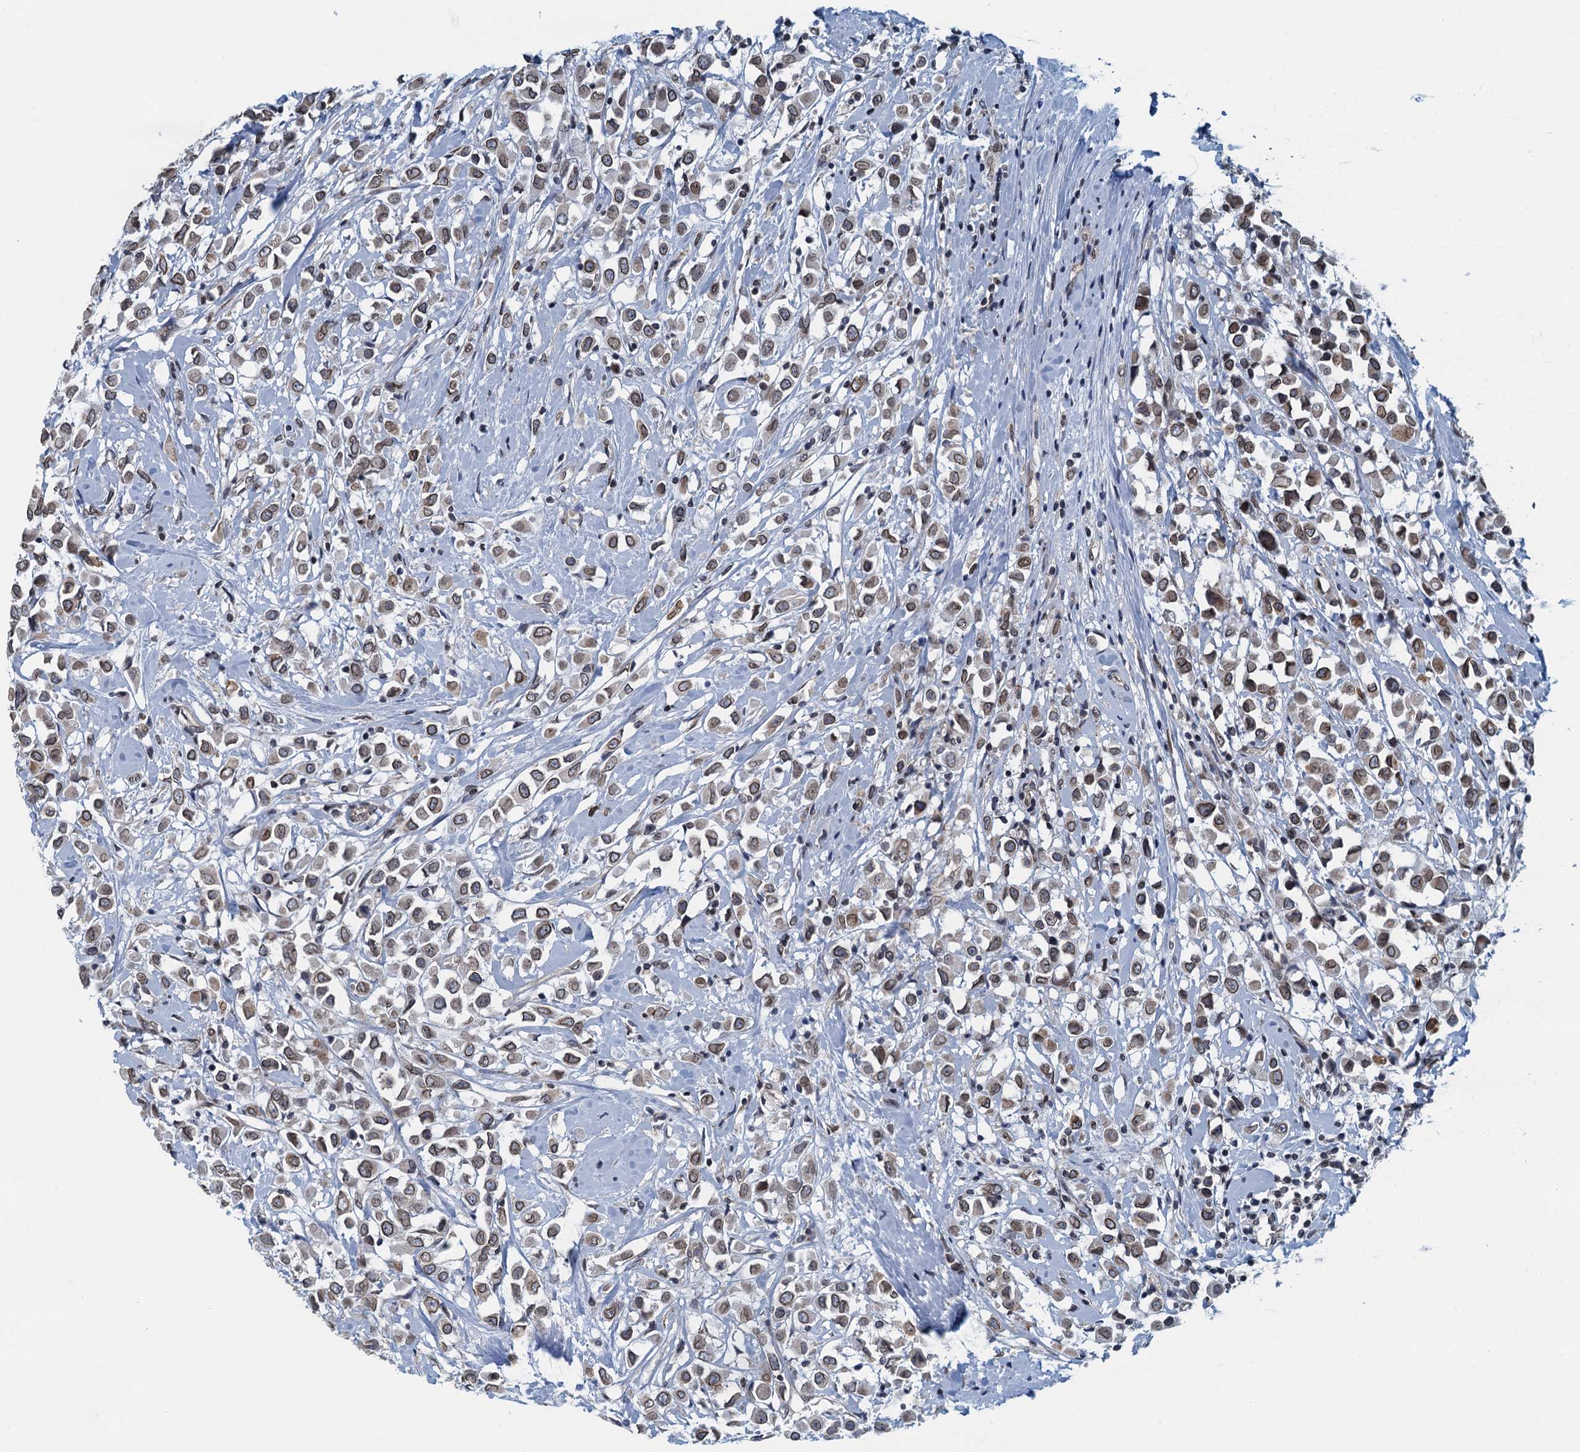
{"staining": {"intensity": "moderate", "quantity": ">75%", "location": "cytoplasmic/membranous,nuclear"}, "tissue": "breast cancer", "cell_type": "Tumor cells", "image_type": "cancer", "snomed": [{"axis": "morphology", "description": "Duct carcinoma"}, {"axis": "topography", "description": "Breast"}], "caption": "Immunohistochemical staining of human intraductal carcinoma (breast) reveals moderate cytoplasmic/membranous and nuclear protein expression in approximately >75% of tumor cells.", "gene": "CCDC34", "patient": {"sex": "female", "age": 87}}